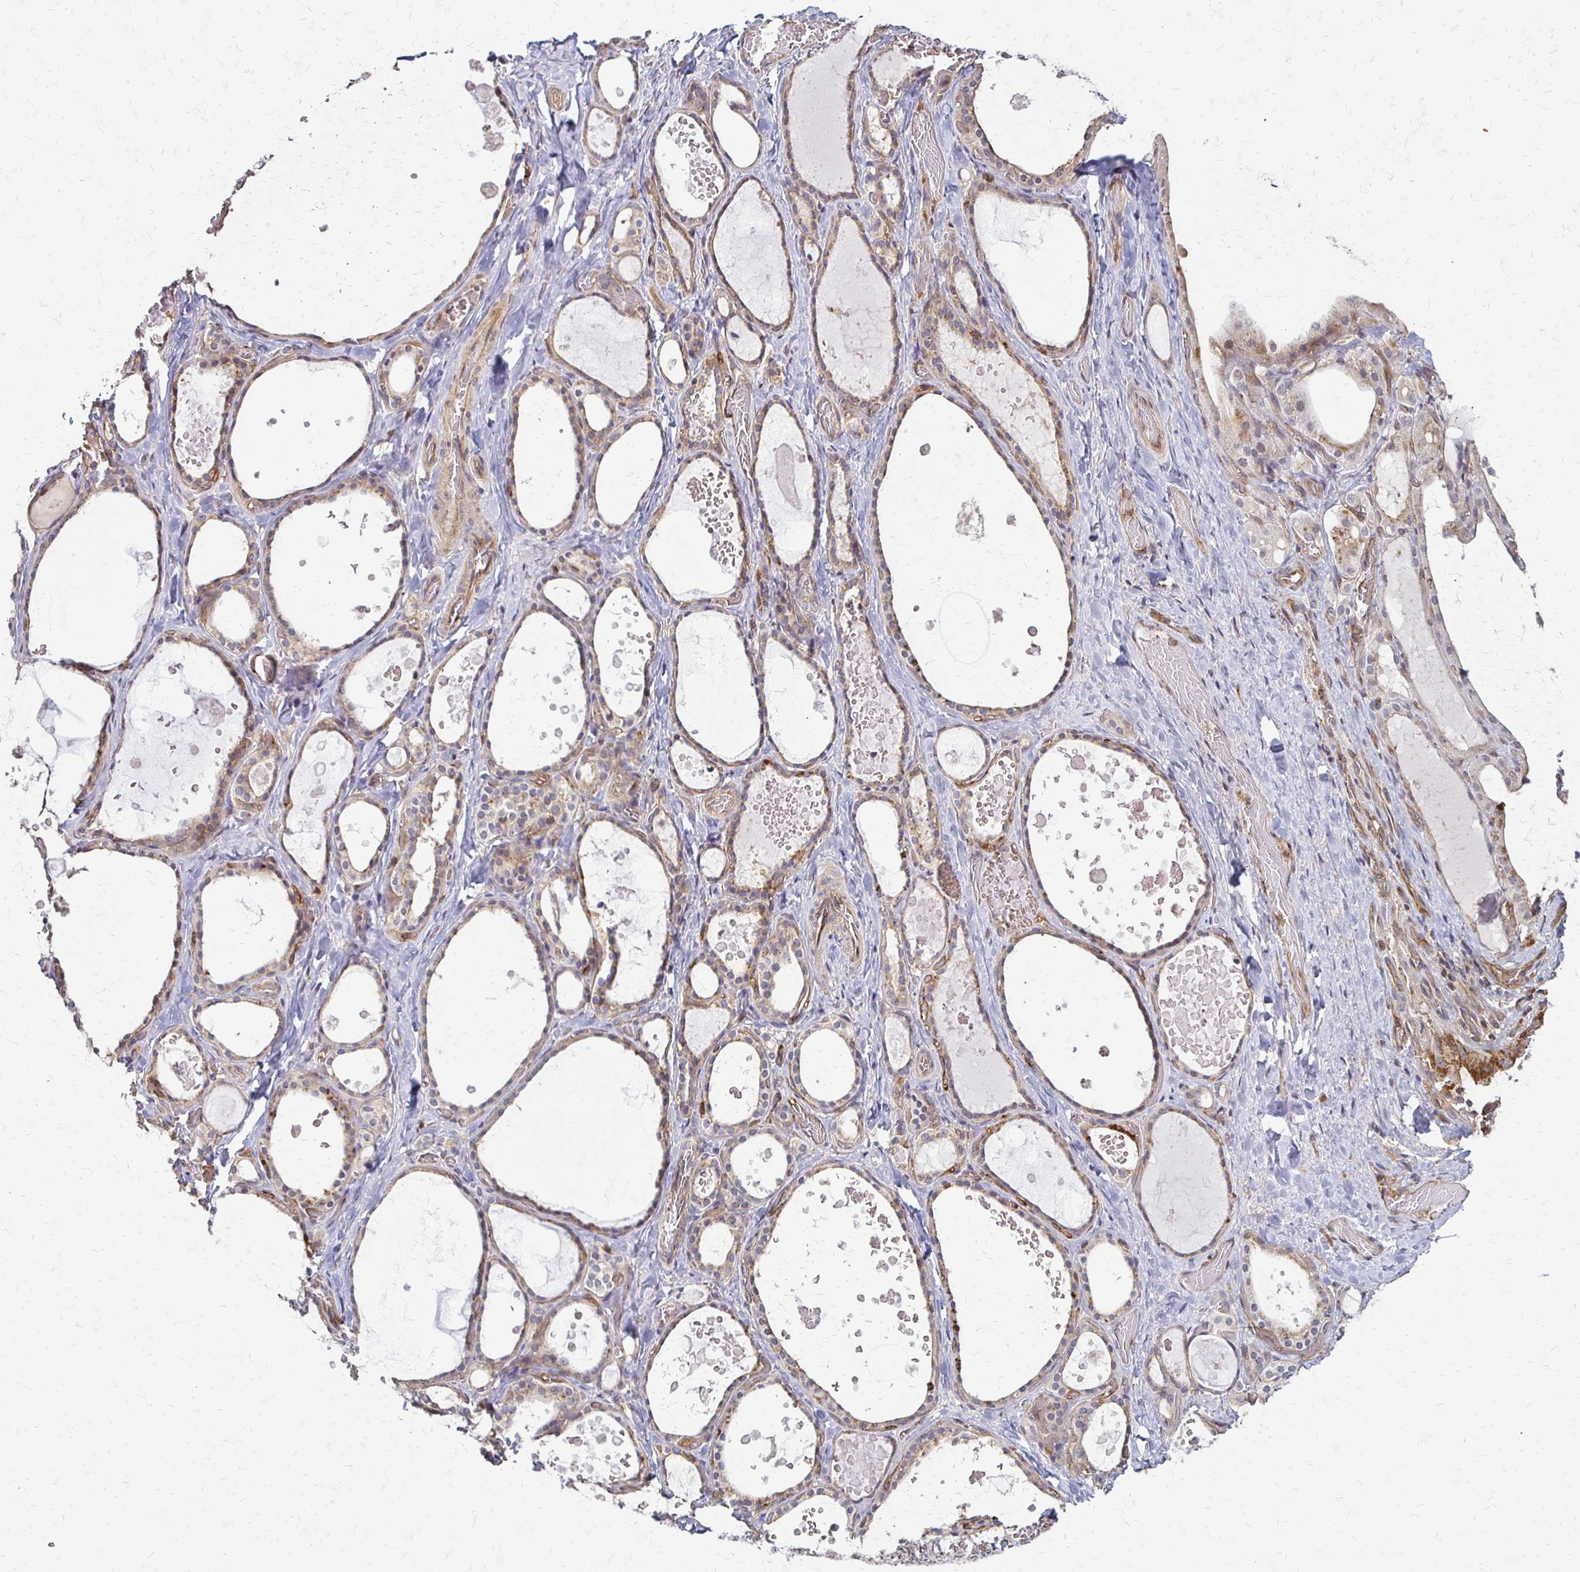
{"staining": {"intensity": "weak", "quantity": ">75%", "location": "cytoplasmic/membranous"}, "tissue": "thyroid gland", "cell_type": "Glandular cells", "image_type": "normal", "snomed": [{"axis": "morphology", "description": "Normal tissue, NOS"}, {"axis": "topography", "description": "Thyroid gland"}], "caption": "A low amount of weak cytoplasmic/membranous staining is seen in approximately >75% of glandular cells in normal thyroid gland. (IHC, brightfield microscopy, high magnification).", "gene": "SLC9A9", "patient": {"sex": "female", "age": 56}}